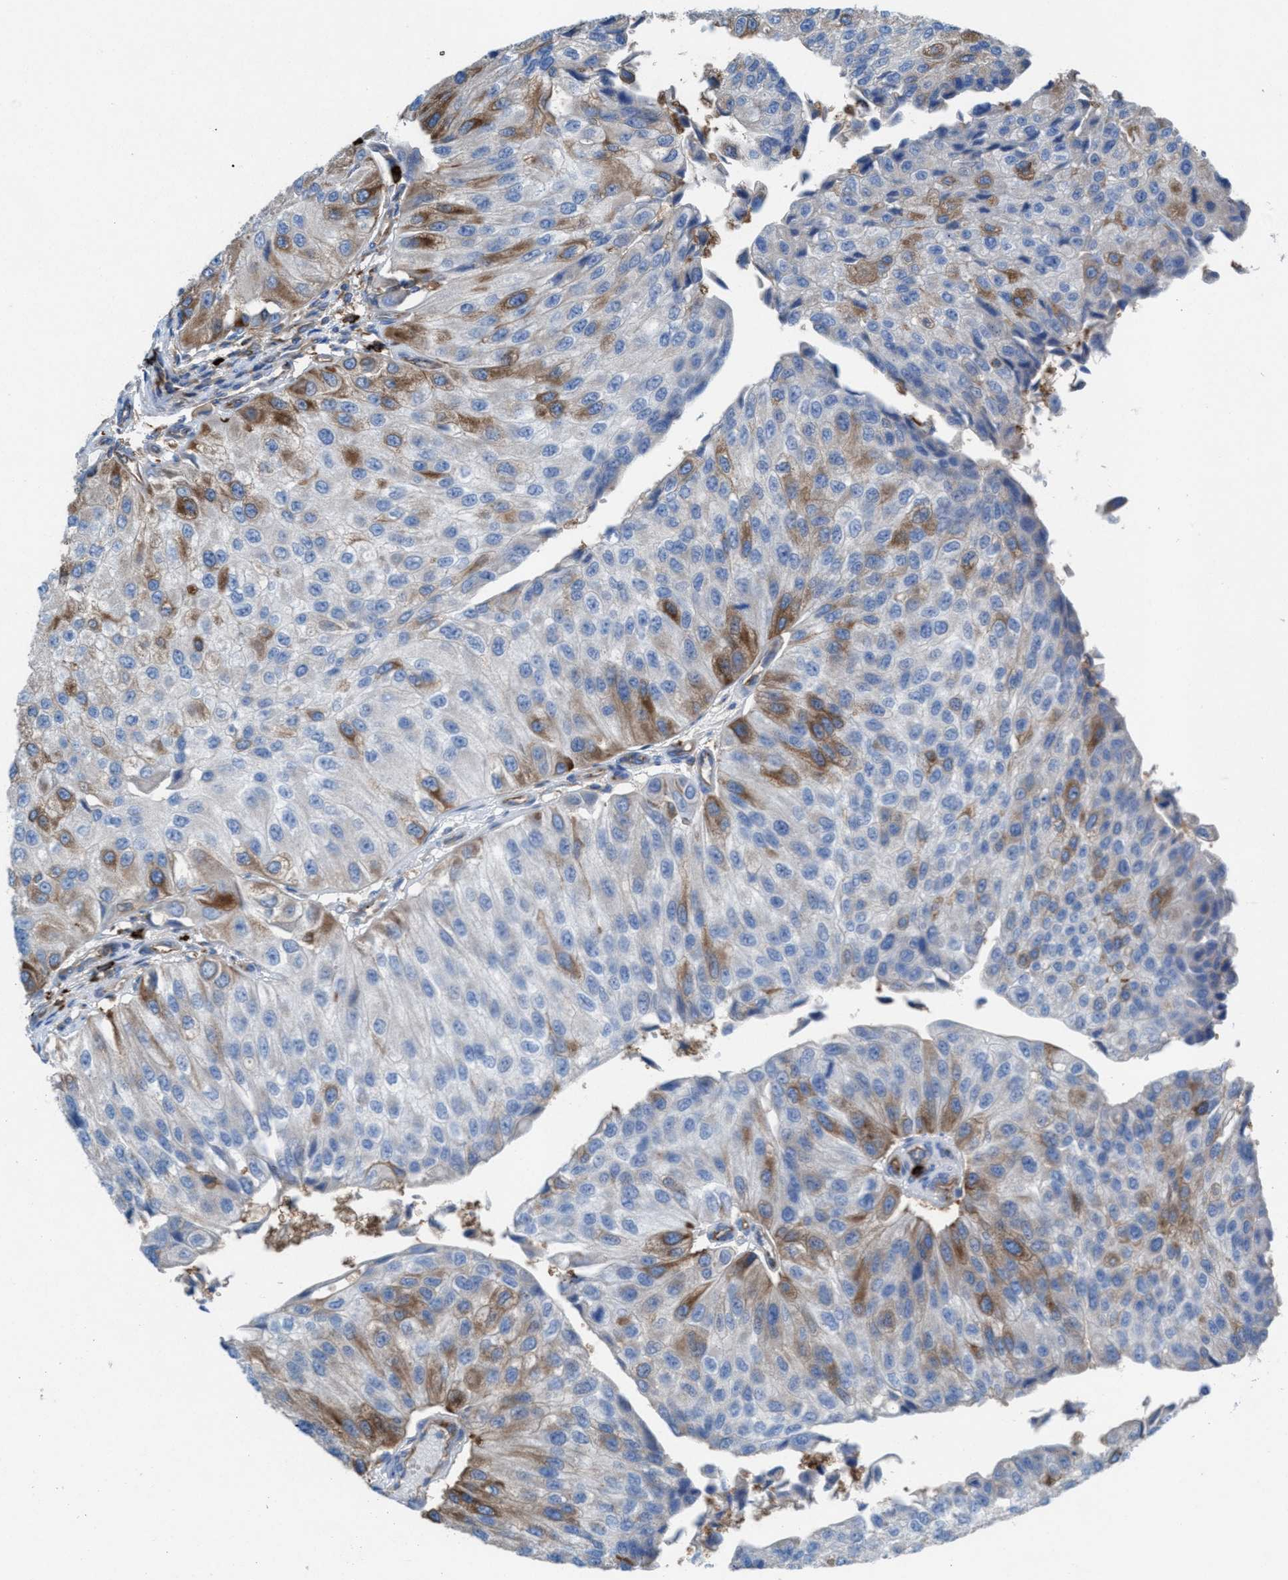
{"staining": {"intensity": "moderate", "quantity": "<25%", "location": "cytoplasmic/membranous"}, "tissue": "urothelial cancer", "cell_type": "Tumor cells", "image_type": "cancer", "snomed": [{"axis": "morphology", "description": "Urothelial carcinoma, High grade"}, {"axis": "topography", "description": "Kidney"}, {"axis": "topography", "description": "Urinary bladder"}], "caption": "Immunohistochemistry (IHC) (DAB (3,3'-diaminobenzidine)) staining of human high-grade urothelial carcinoma displays moderate cytoplasmic/membranous protein positivity in approximately <25% of tumor cells.", "gene": "NYAP1", "patient": {"sex": "male", "age": 77}}